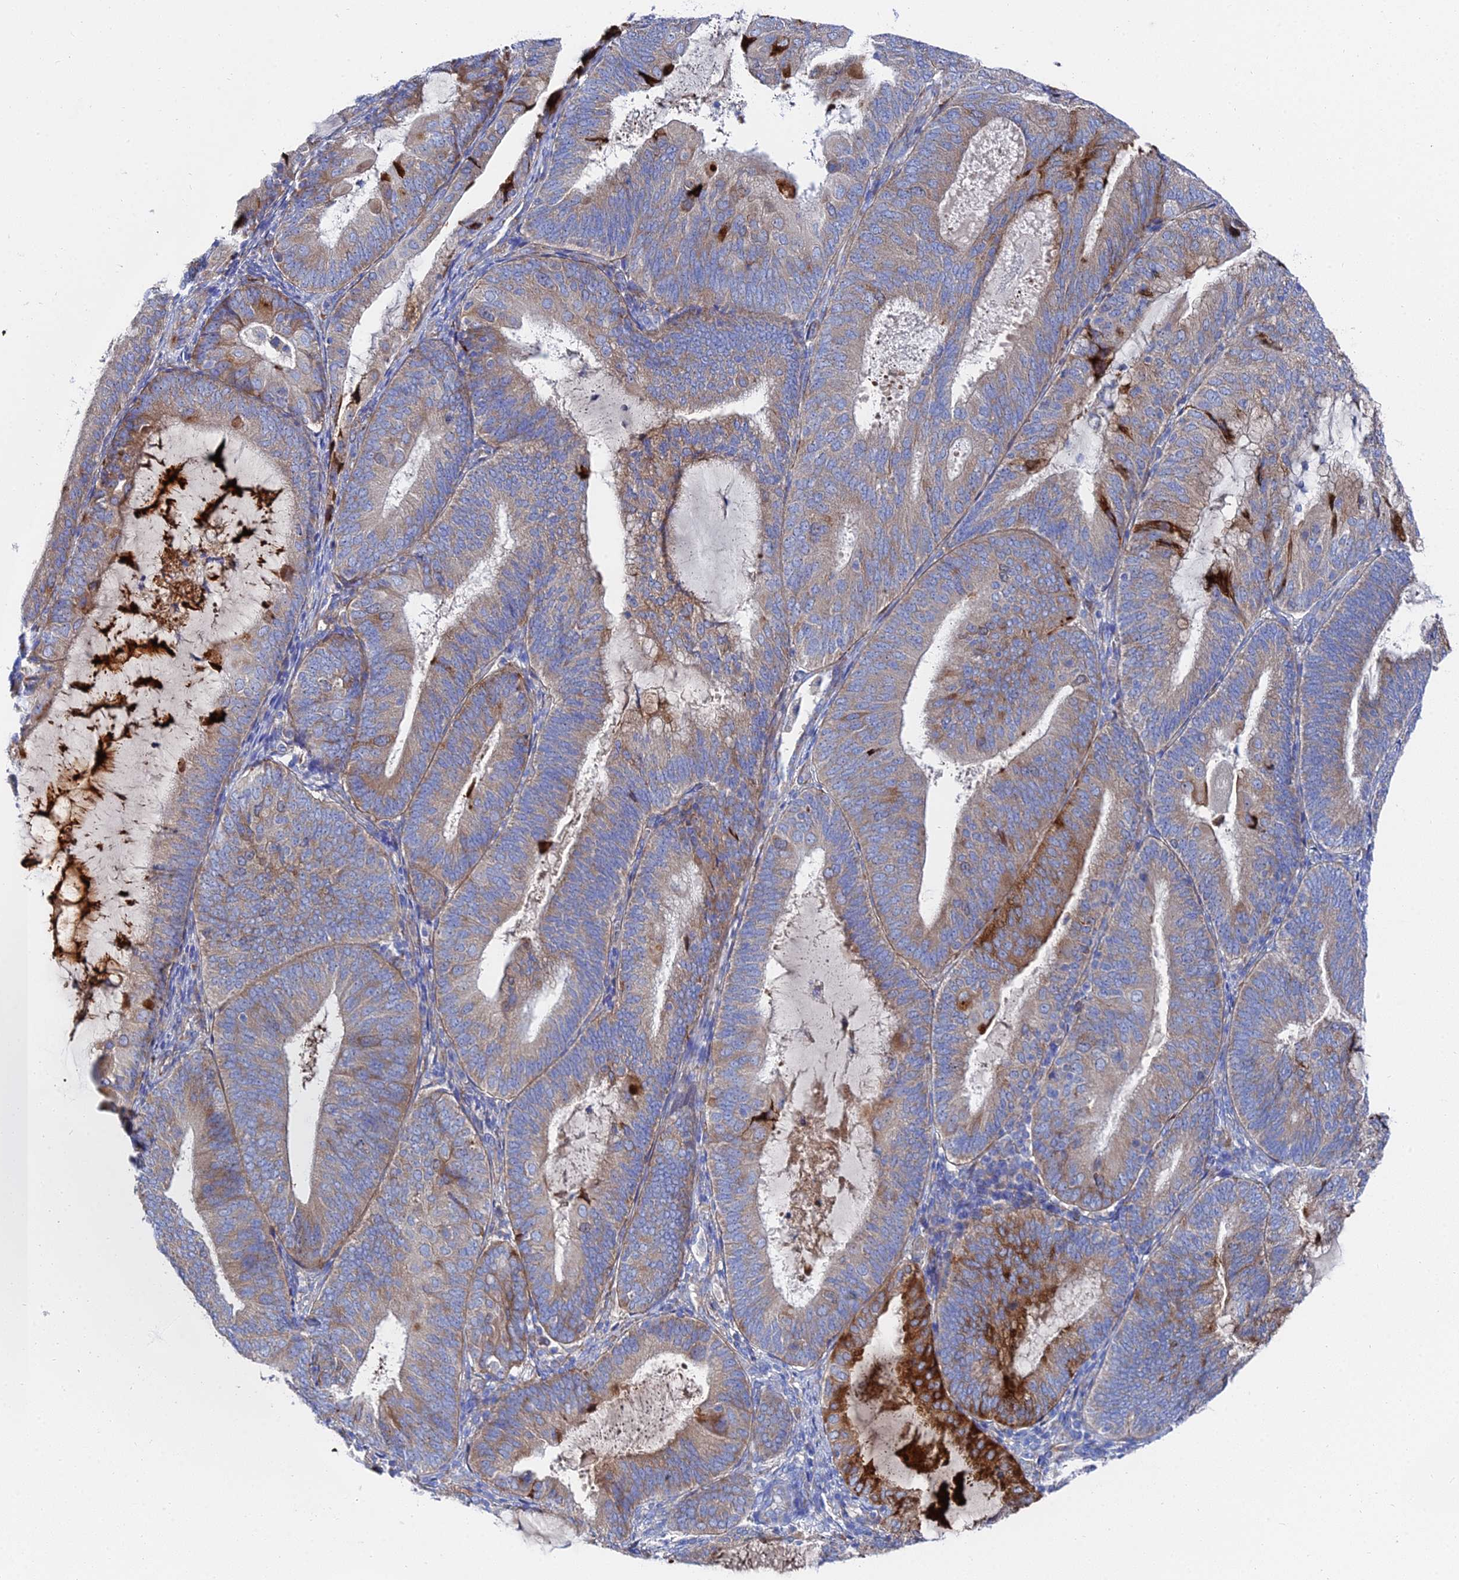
{"staining": {"intensity": "moderate", "quantity": "25%-75%", "location": "cytoplasmic/membranous"}, "tissue": "endometrial cancer", "cell_type": "Tumor cells", "image_type": "cancer", "snomed": [{"axis": "morphology", "description": "Adenocarcinoma, NOS"}, {"axis": "topography", "description": "Endometrium"}], "caption": "Endometrial cancer (adenocarcinoma) stained for a protein exhibits moderate cytoplasmic/membranous positivity in tumor cells.", "gene": "PTTG1", "patient": {"sex": "female", "age": 81}}